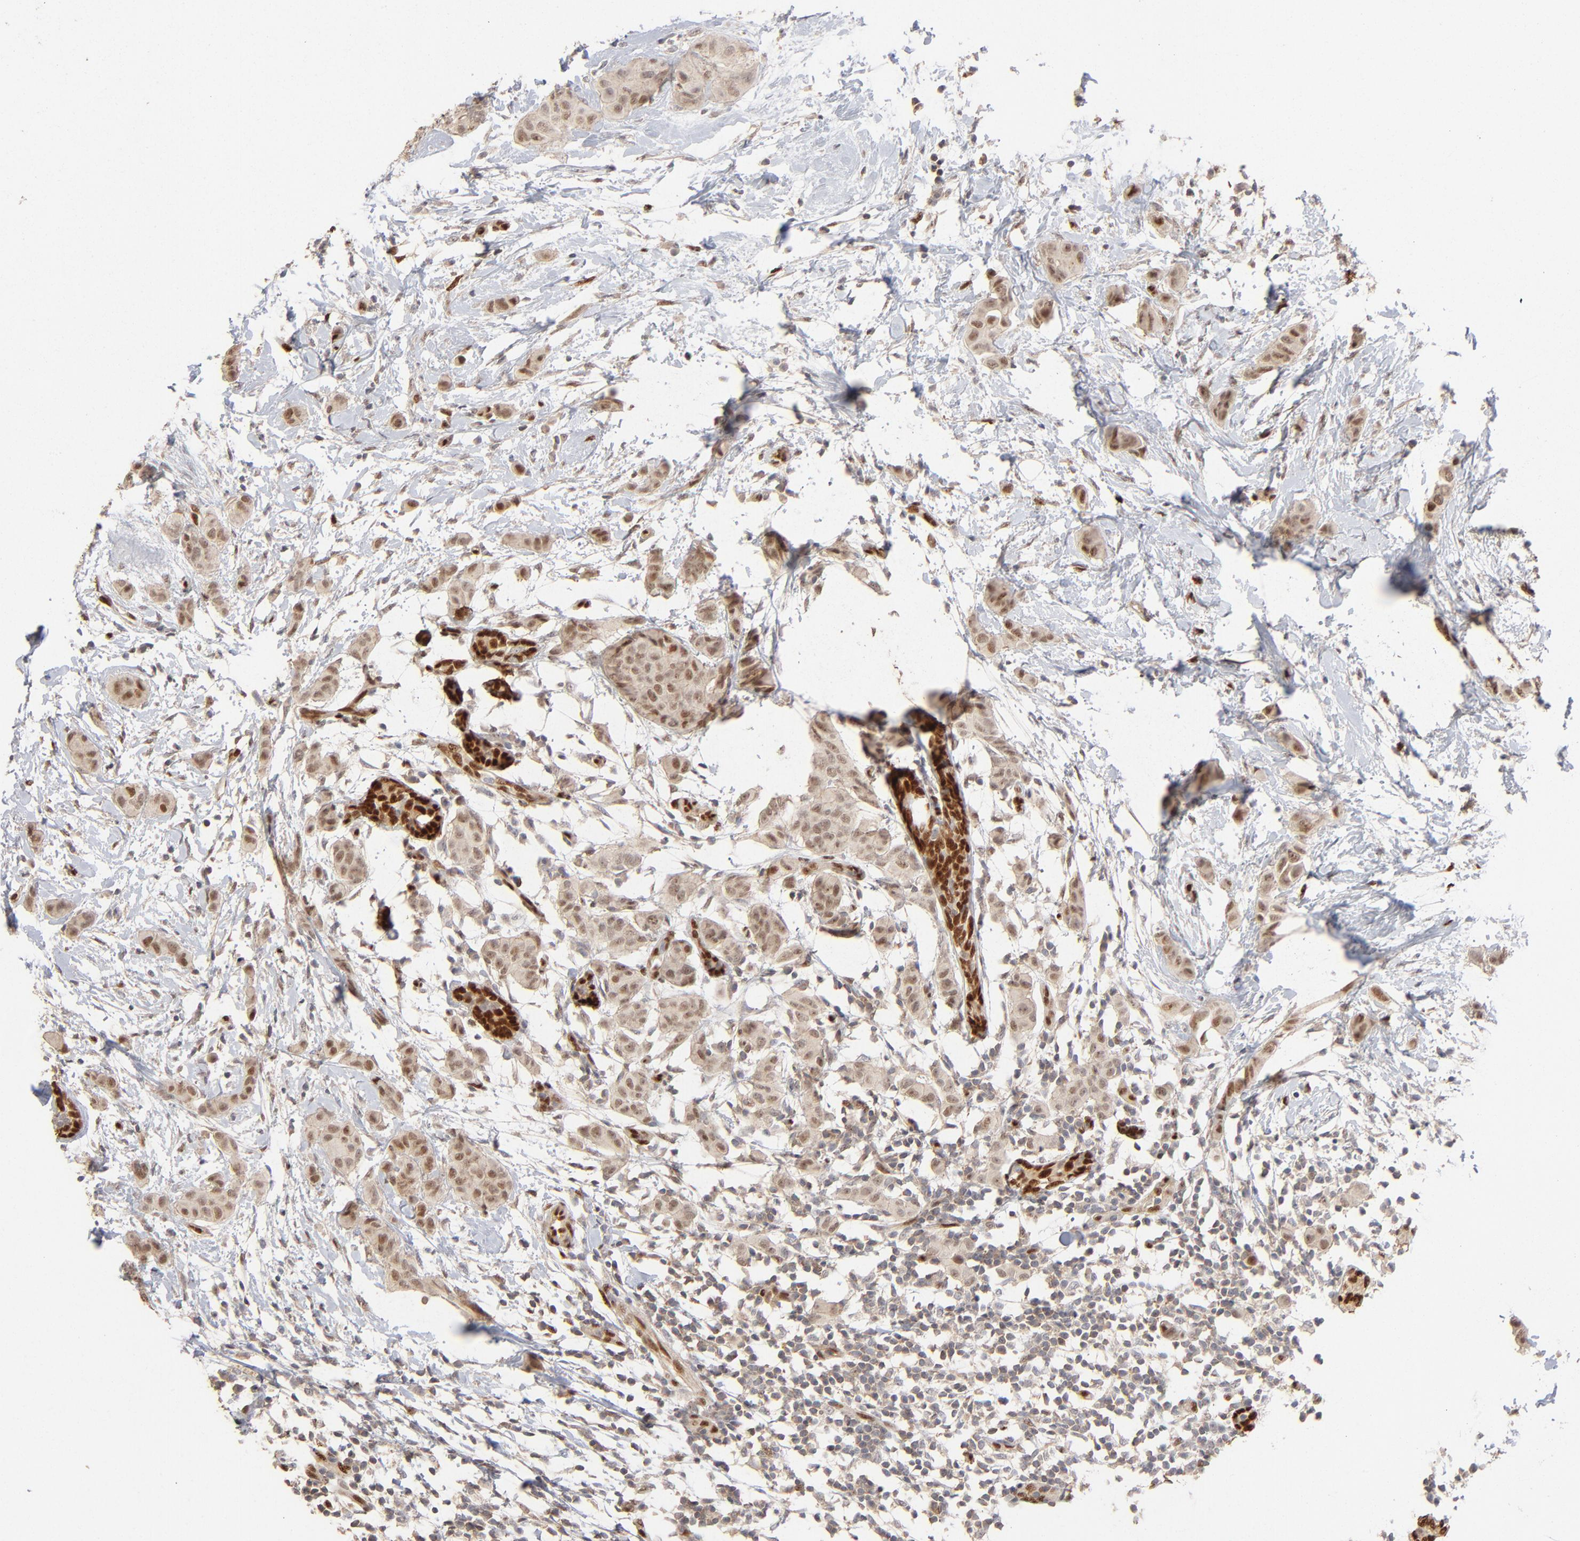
{"staining": {"intensity": "moderate", "quantity": ">75%", "location": "nuclear"}, "tissue": "breast cancer", "cell_type": "Tumor cells", "image_type": "cancer", "snomed": [{"axis": "morphology", "description": "Duct carcinoma"}, {"axis": "topography", "description": "Breast"}], "caption": "A brown stain shows moderate nuclear staining of a protein in breast cancer (infiltrating ductal carcinoma) tumor cells. Immunohistochemistry (ihc) stains the protein in brown and the nuclei are stained blue.", "gene": "NFIB", "patient": {"sex": "female", "age": 40}}